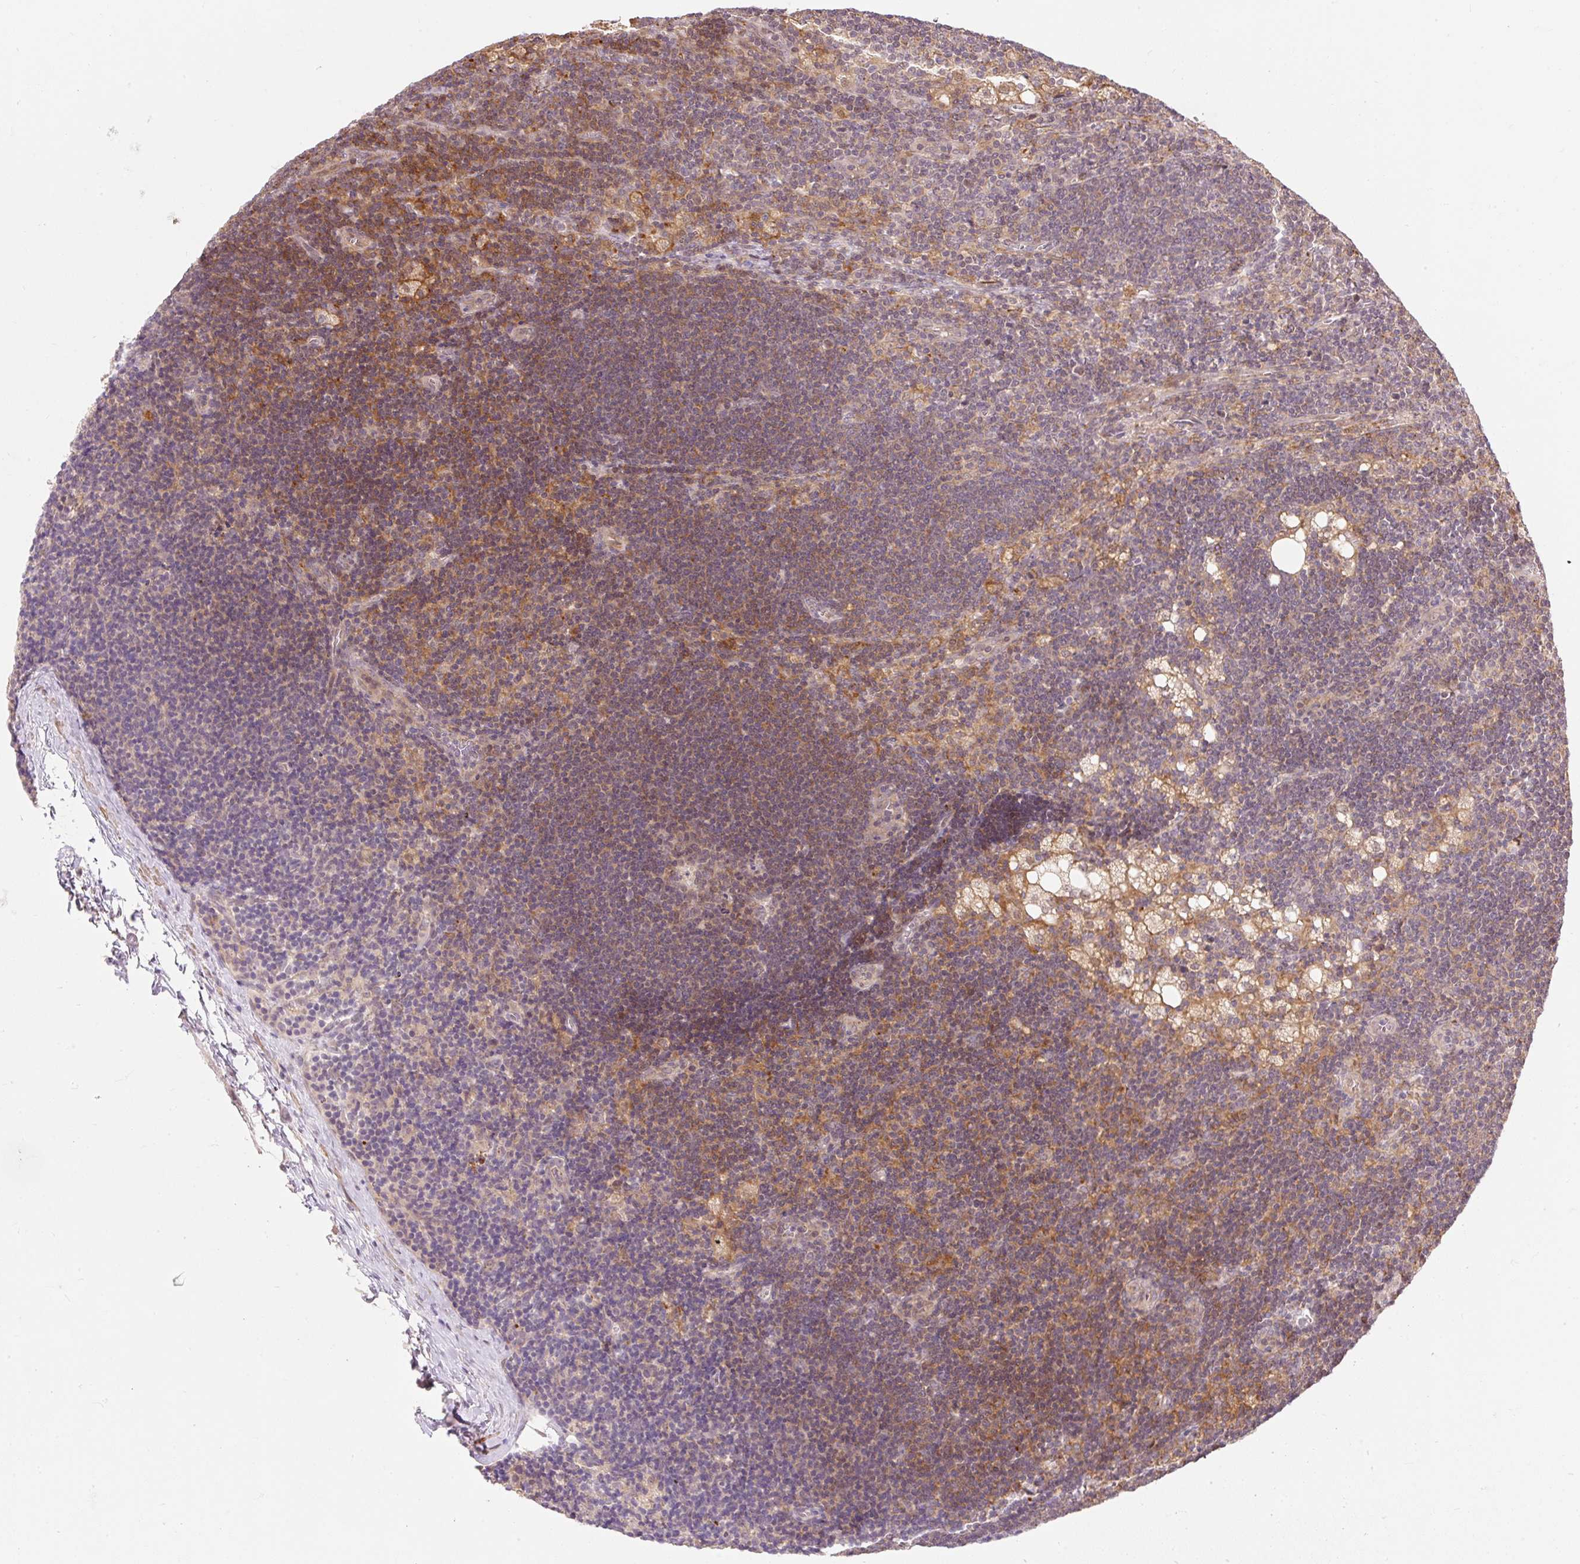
{"staining": {"intensity": "negative", "quantity": "none", "location": "none"}, "tissue": "lymph node", "cell_type": "Germinal center cells", "image_type": "normal", "snomed": [{"axis": "morphology", "description": "Normal tissue, NOS"}, {"axis": "topography", "description": "Lymph node"}], "caption": "Immunohistochemistry micrograph of normal lymph node: human lymph node stained with DAB (3,3'-diaminobenzidine) displays no significant protein positivity in germinal center cells. The staining was performed using DAB (3,3'-diaminobenzidine) to visualize the protein expression in brown, while the nuclei were stained in blue with hematoxylin (Magnification: 20x).", "gene": "EMC10", "patient": {"sex": "male", "age": 24}}